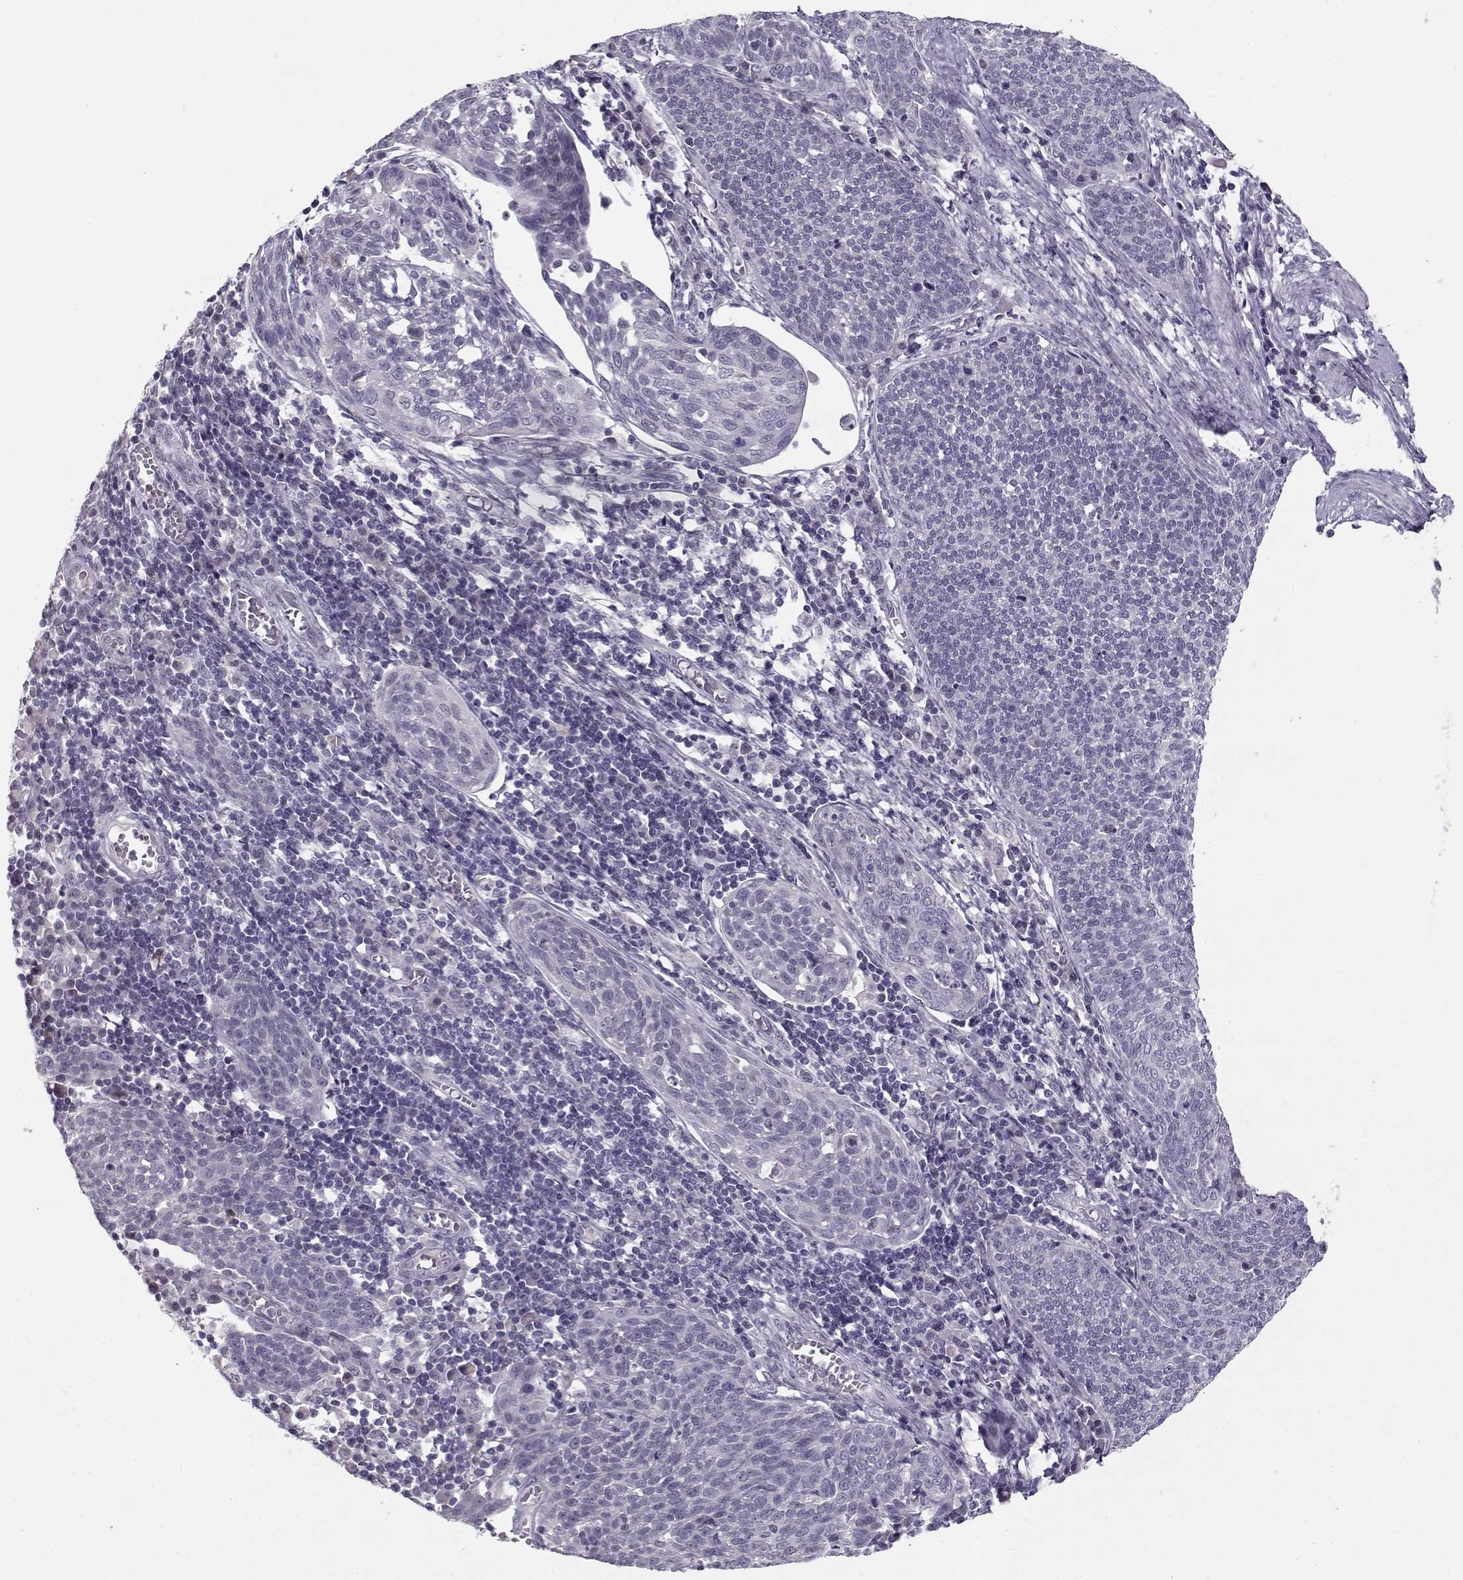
{"staining": {"intensity": "negative", "quantity": "none", "location": "none"}, "tissue": "cervical cancer", "cell_type": "Tumor cells", "image_type": "cancer", "snomed": [{"axis": "morphology", "description": "Squamous cell carcinoma, NOS"}, {"axis": "topography", "description": "Cervix"}], "caption": "DAB immunohistochemical staining of human cervical cancer exhibits no significant staining in tumor cells.", "gene": "C16orf86", "patient": {"sex": "female", "age": 34}}